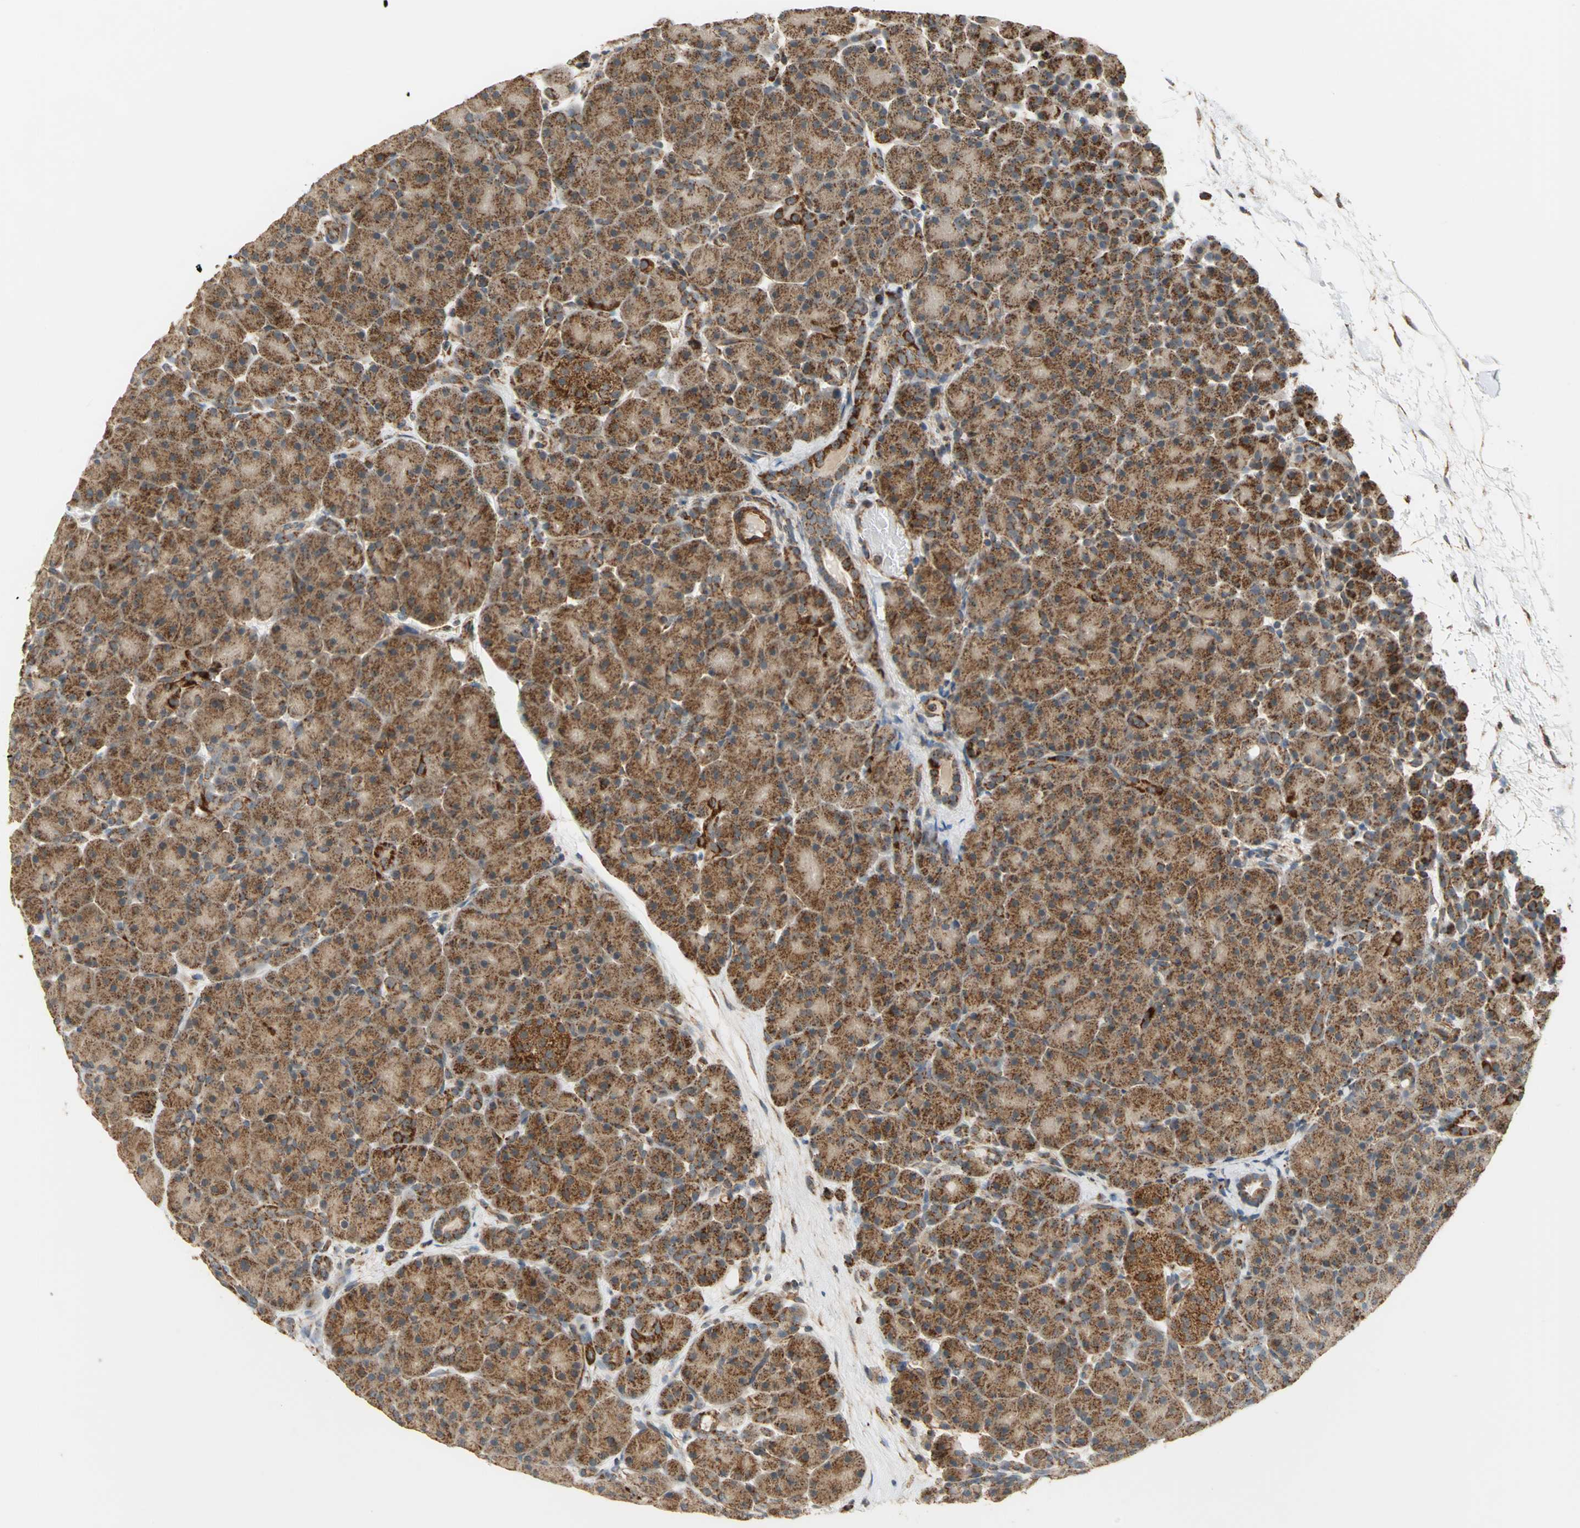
{"staining": {"intensity": "moderate", "quantity": ">75%", "location": "cytoplasmic/membranous"}, "tissue": "pancreas", "cell_type": "Exocrine glandular cells", "image_type": "normal", "snomed": [{"axis": "morphology", "description": "Normal tissue, NOS"}, {"axis": "topography", "description": "Pancreas"}], "caption": "Immunohistochemistry image of normal pancreas stained for a protein (brown), which displays medium levels of moderate cytoplasmic/membranous positivity in about >75% of exocrine glandular cells.", "gene": "MRPS22", "patient": {"sex": "male", "age": 66}}